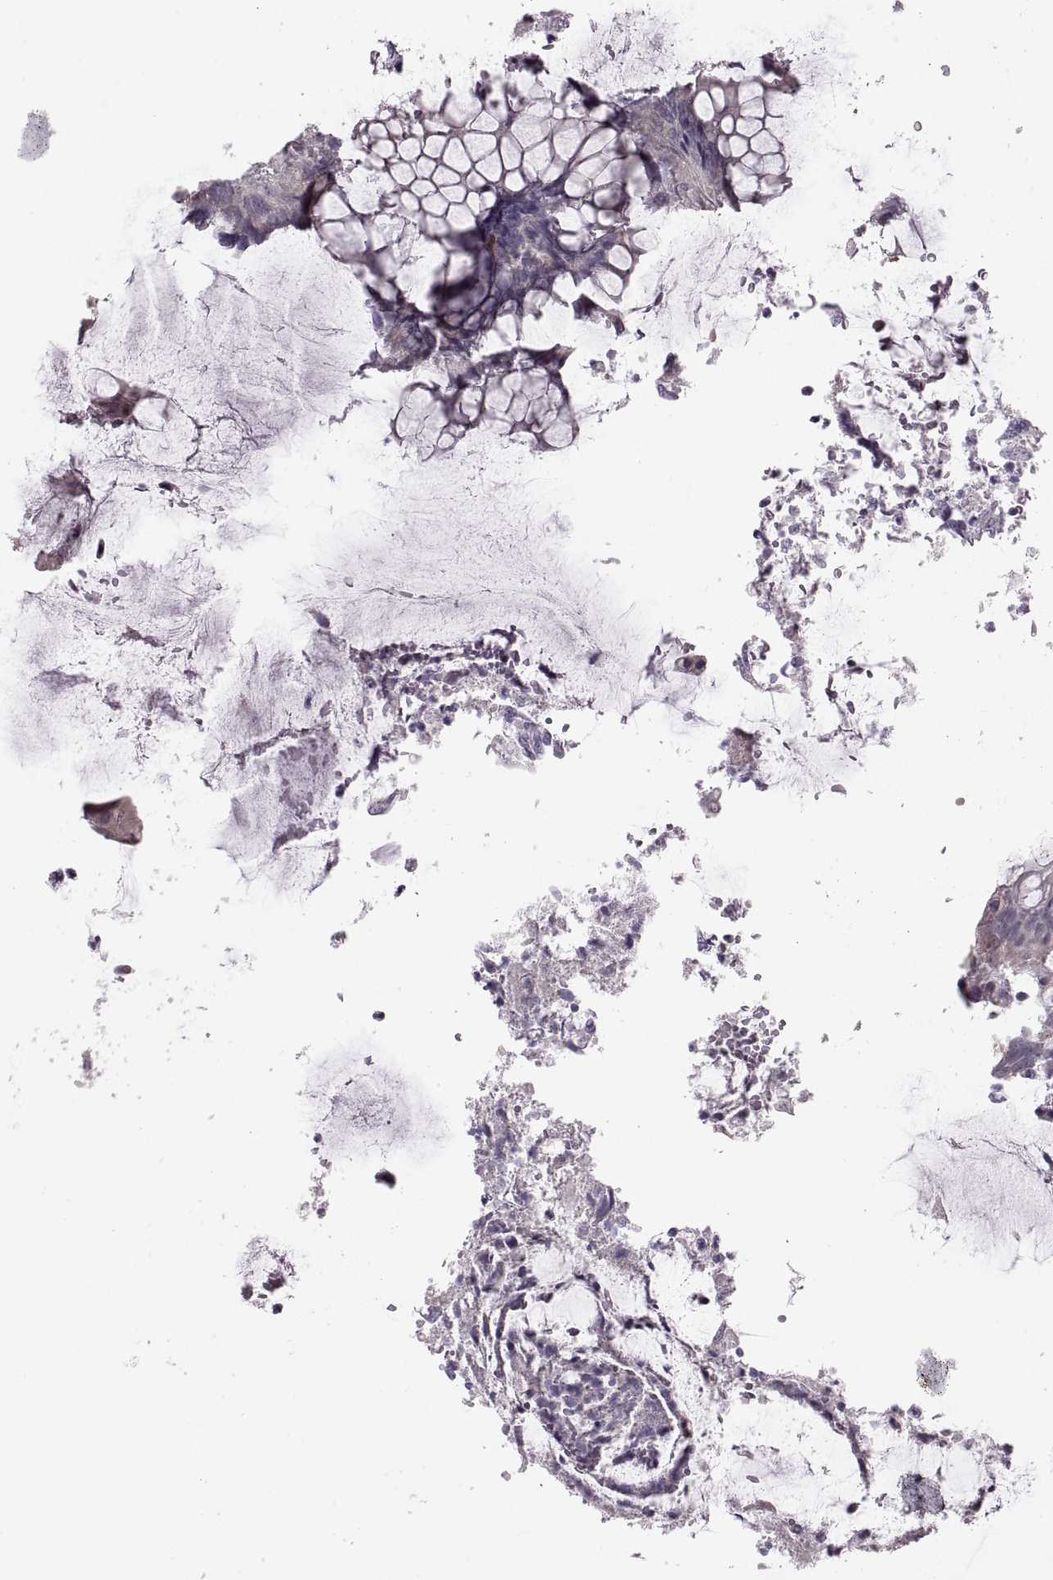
{"staining": {"intensity": "negative", "quantity": "none", "location": "none"}, "tissue": "colorectal cancer", "cell_type": "Tumor cells", "image_type": "cancer", "snomed": [{"axis": "morphology", "description": "Adenocarcinoma, NOS"}, {"axis": "topography", "description": "Colon"}], "caption": "DAB immunohistochemical staining of adenocarcinoma (colorectal) exhibits no significant positivity in tumor cells.", "gene": "ADH6", "patient": {"sex": "female", "age": 67}}